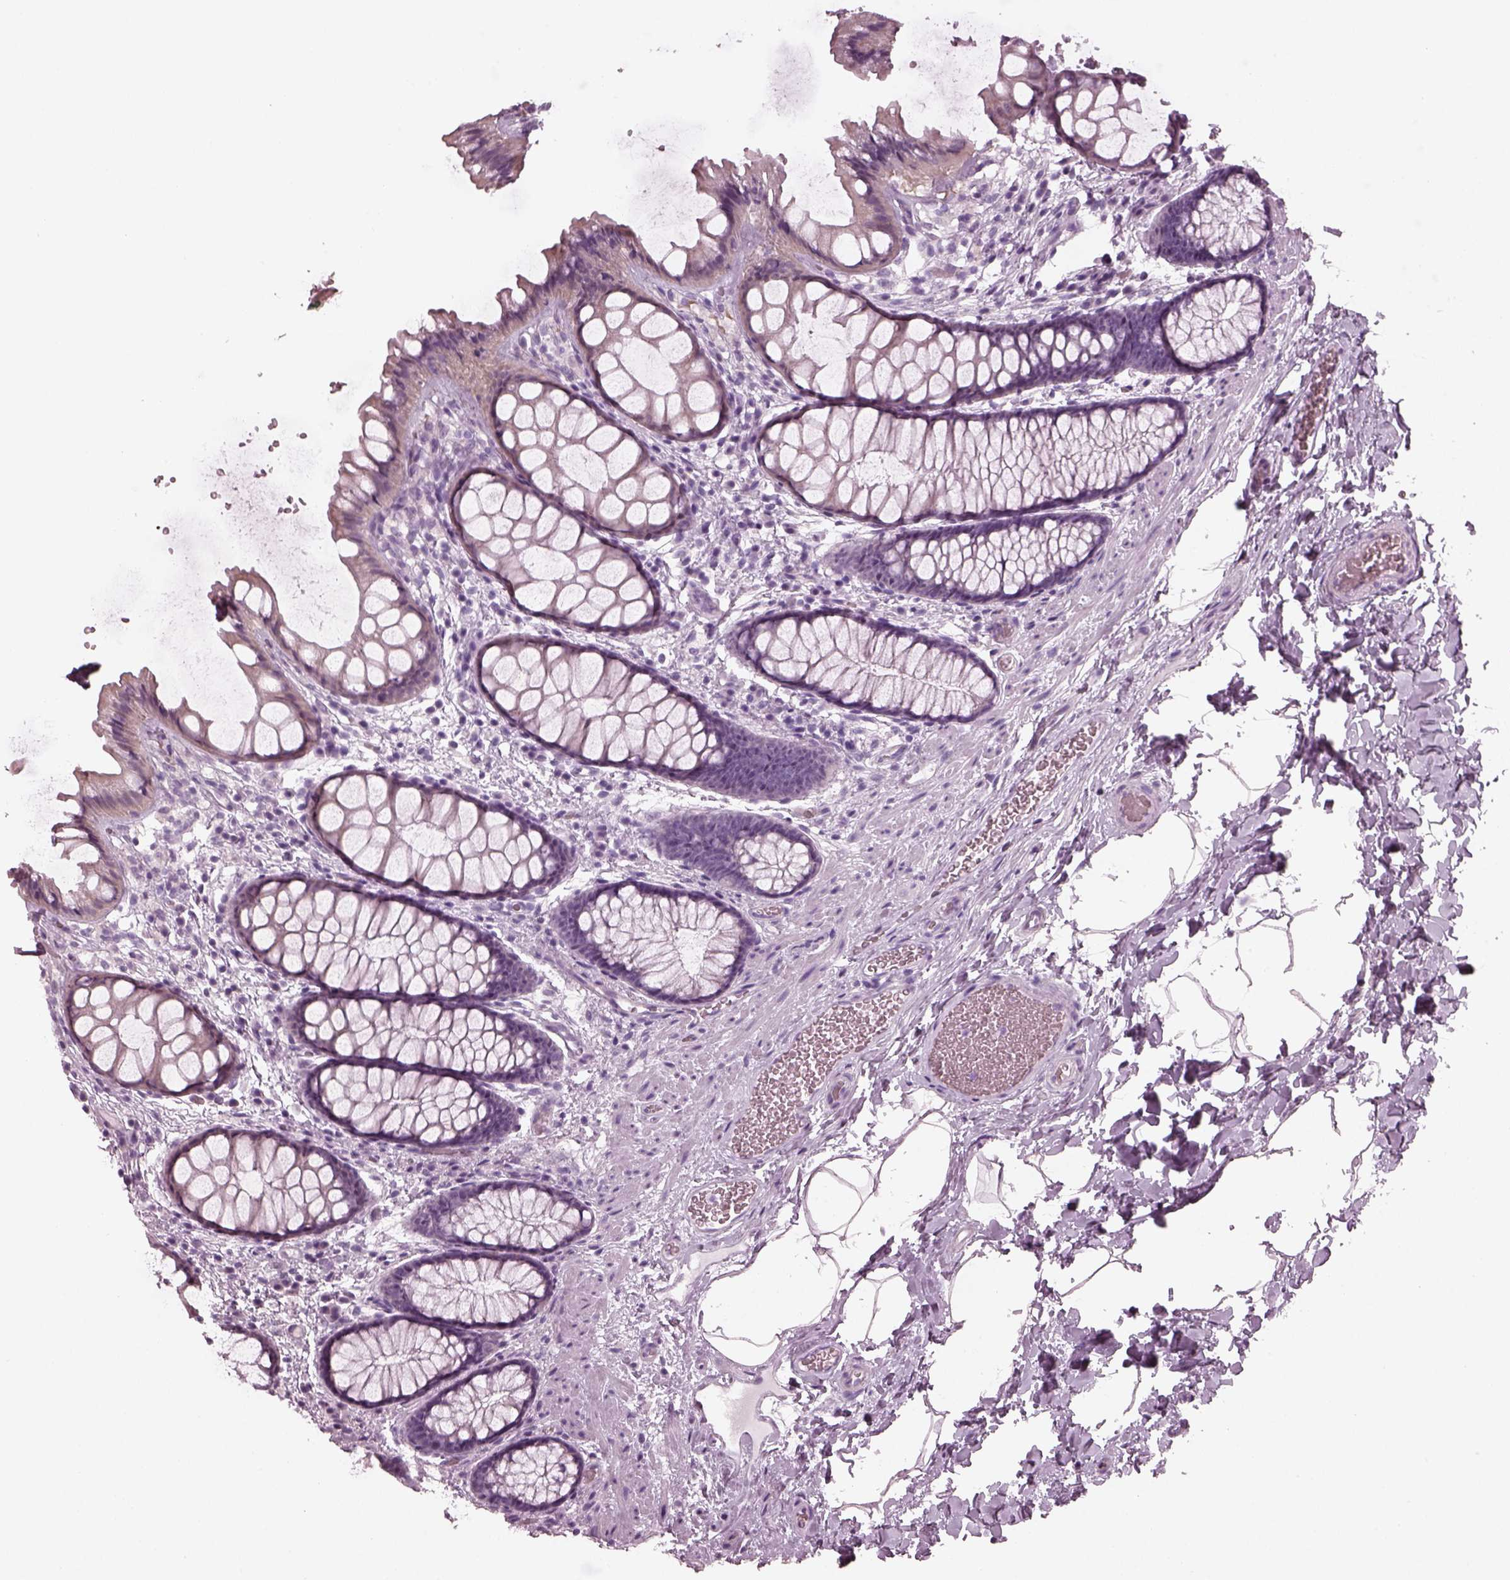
{"staining": {"intensity": "negative", "quantity": "none", "location": "none"}, "tissue": "rectum", "cell_type": "Glandular cells", "image_type": "normal", "snomed": [{"axis": "morphology", "description": "Normal tissue, NOS"}, {"axis": "topography", "description": "Rectum"}], "caption": "Rectum was stained to show a protein in brown. There is no significant positivity in glandular cells. (DAB (3,3'-diaminobenzidine) immunohistochemistry (IHC), high magnification).", "gene": "PDC", "patient": {"sex": "female", "age": 62}}